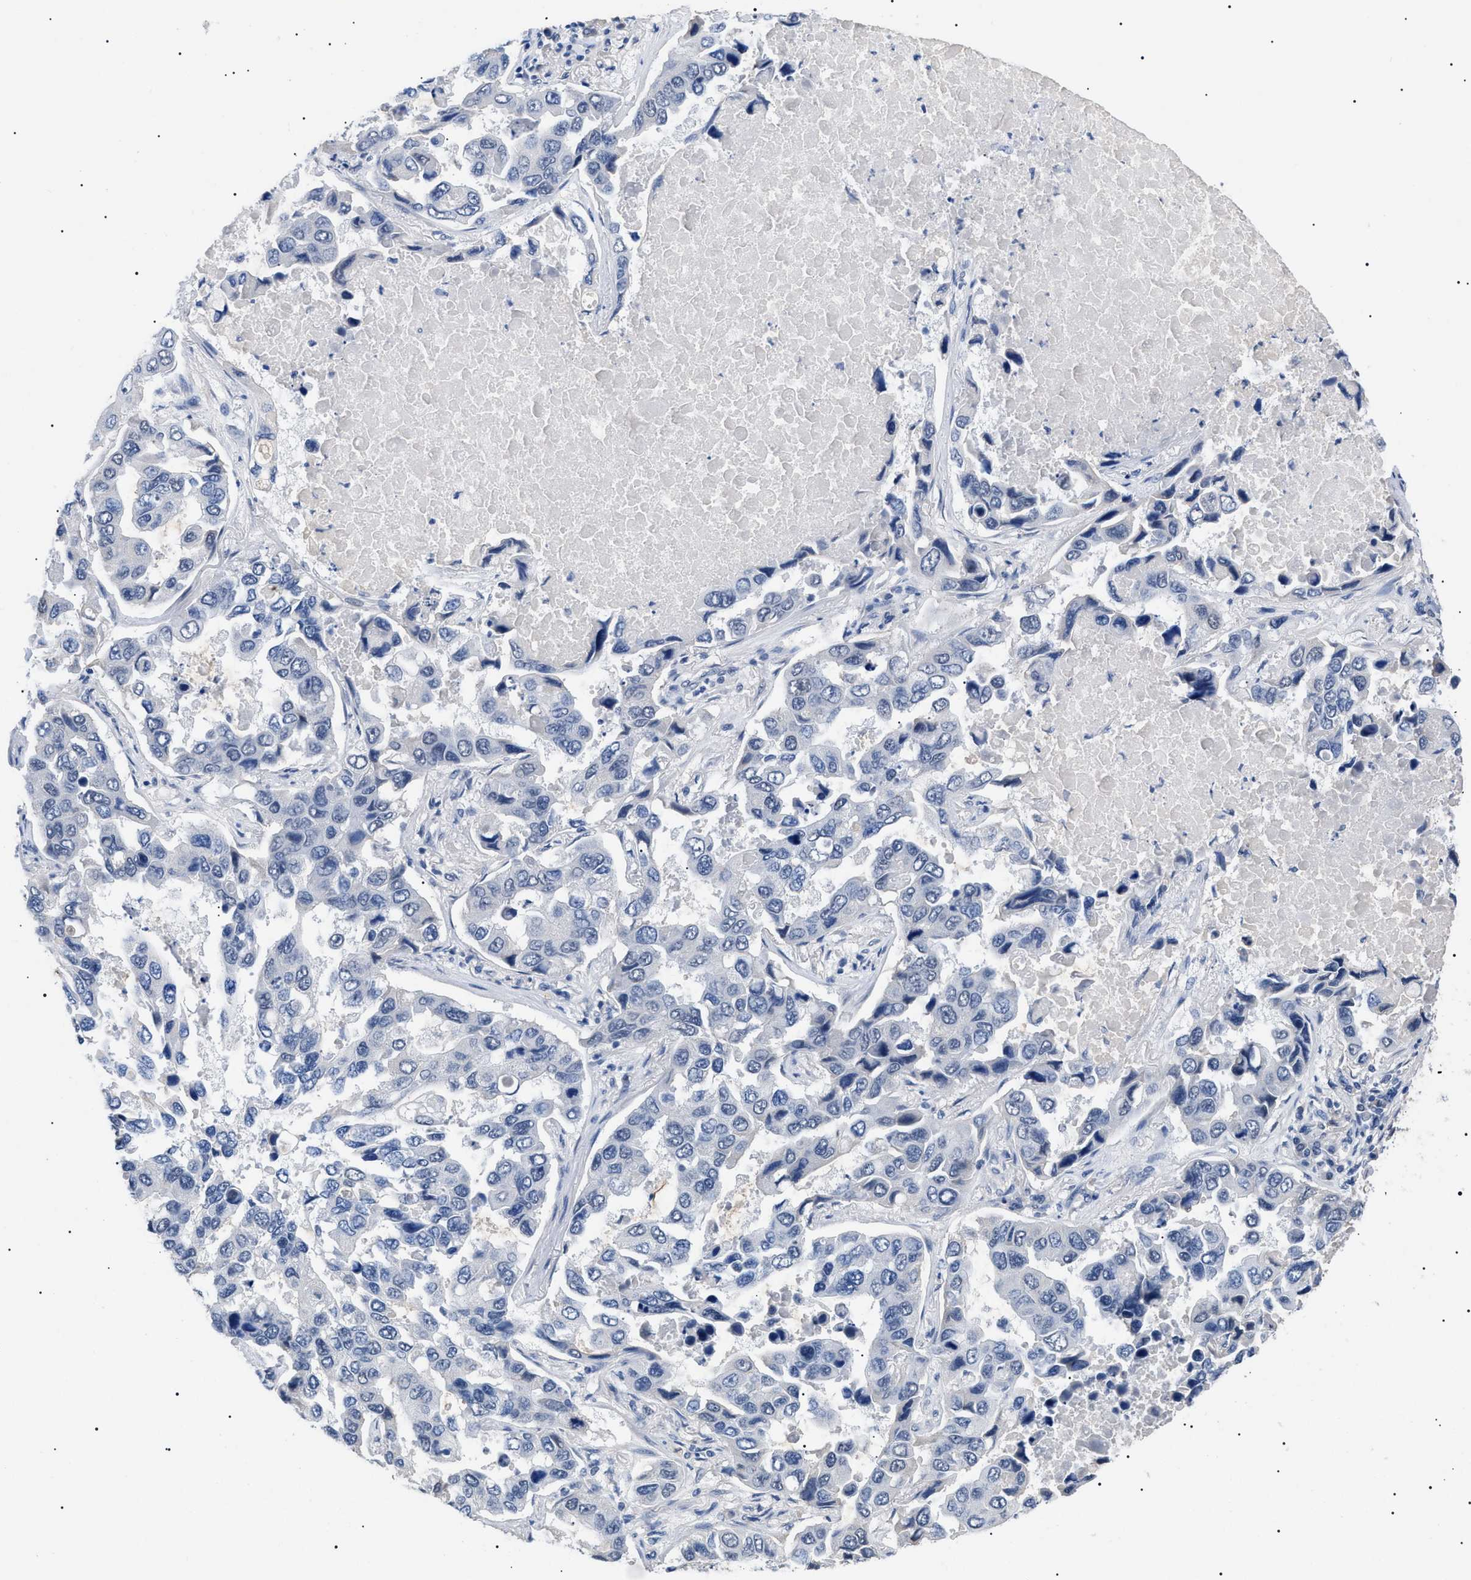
{"staining": {"intensity": "negative", "quantity": "none", "location": "none"}, "tissue": "lung cancer", "cell_type": "Tumor cells", "image_type": "cancer", "snomed": [{"axis": "morphology", "description": "Adenocarcinoma, NOS"}, {"axis": "topography", "description": "Lung"}], "caption": "Immunohistochemistry of human lung cancer exhibits no positivity in tumor cells.", "gene": "PRRT2", "patient": {"sex": "male", "age": 64}}